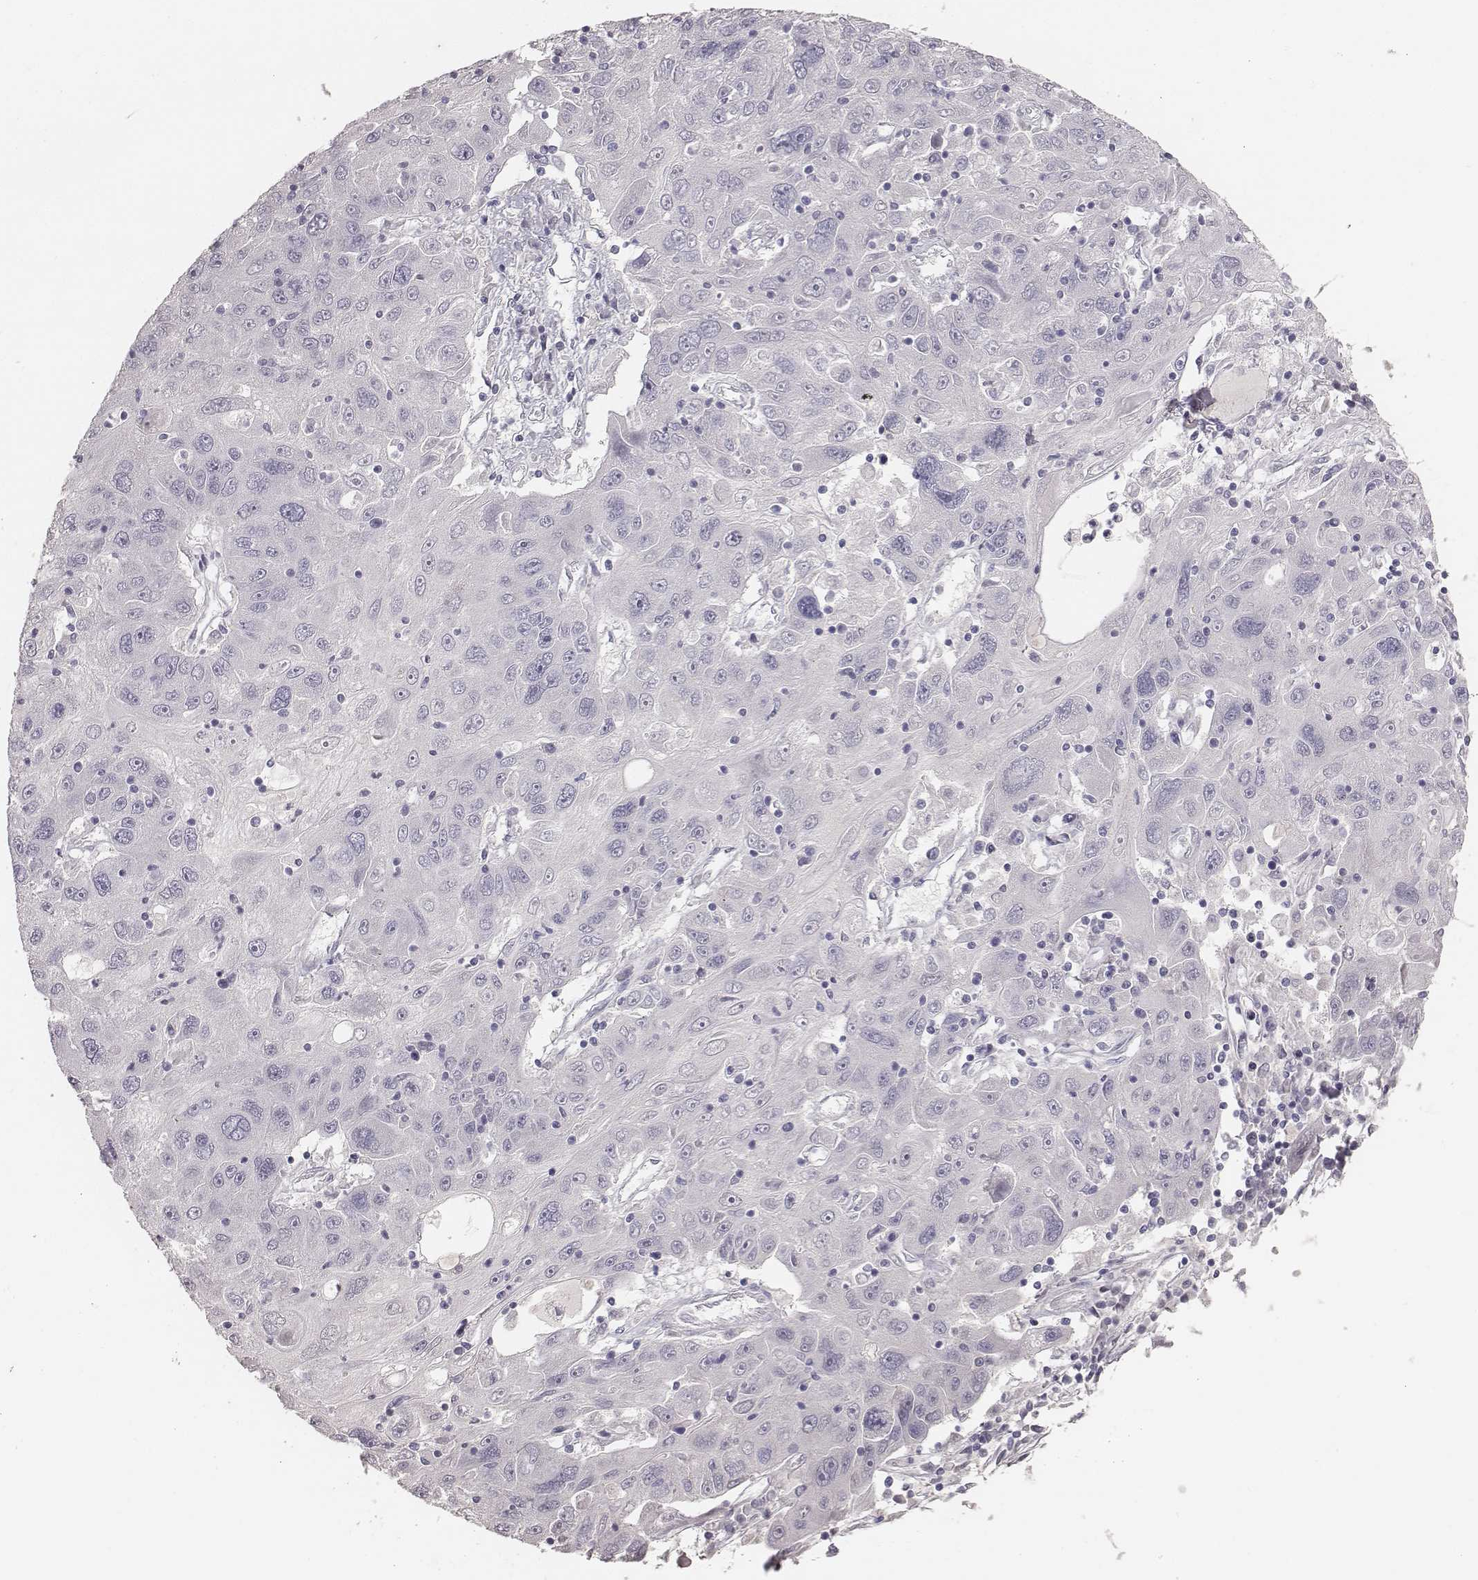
{"staining": {"intensity": "negative", "quantity": "none", "location": "none"}, "tissue": "stomach cancer", "cell_type": "Tumor cells", "image_type": "cancer", "snomed": [{"axis": "morphology", "description": "Adenocarcinoma, NOS"}, {"axis": "topography", "description": "Stomach"}], "caption": "Tumor cells are negative for brown protein staining in stomach cancer (adenocarcinoma). (Brightfield microscopy of DAB immunohistochemistry at high magnification).", "gene": "MYH6", "patient": {"sex": "male", "age": 56}}